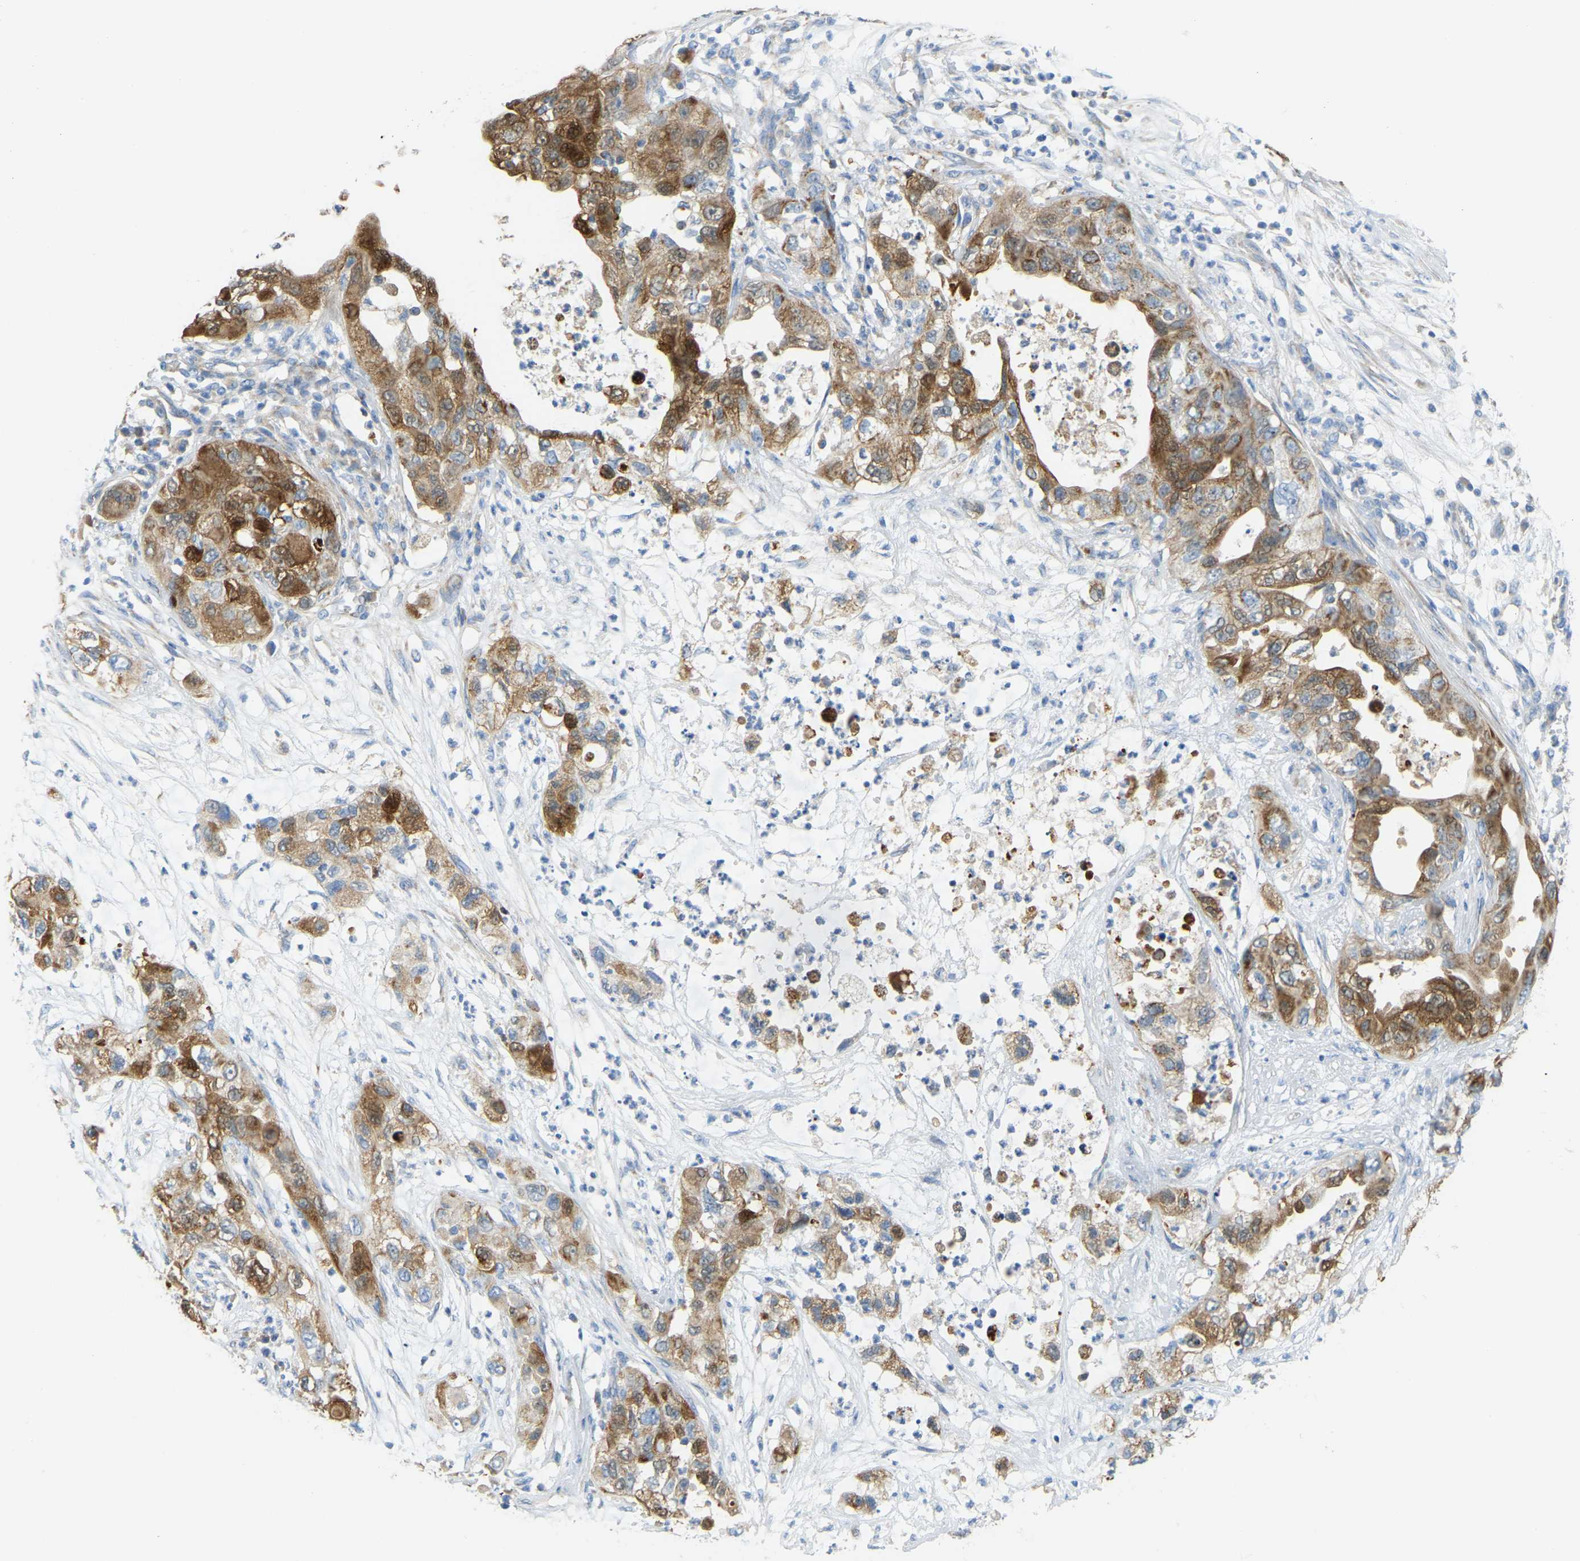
{"staining": {"intensity": "moderate", "quantity": "25%-75%", "location": "cytoplasmic/membranous,nuclear"}, "tissue": "pancreatic cancer", "cell_type": "Tumor cells", "image_type": "cancer", "snomed": [{"axis": "morphology", "description": "Adenocarcinoma, NOS"}, {"axis": "topography", "description": "Pancreas"}], "caption": "A histopathology image showing moderate cytoplasmic/membranous and nuclear positivity in about 25%-75% of tumor cells in pancreatic cancer, as visualized by brown immunohistochemical staining.", "gene": "GDA", "patient": {"sex": "female", "age": 78}}